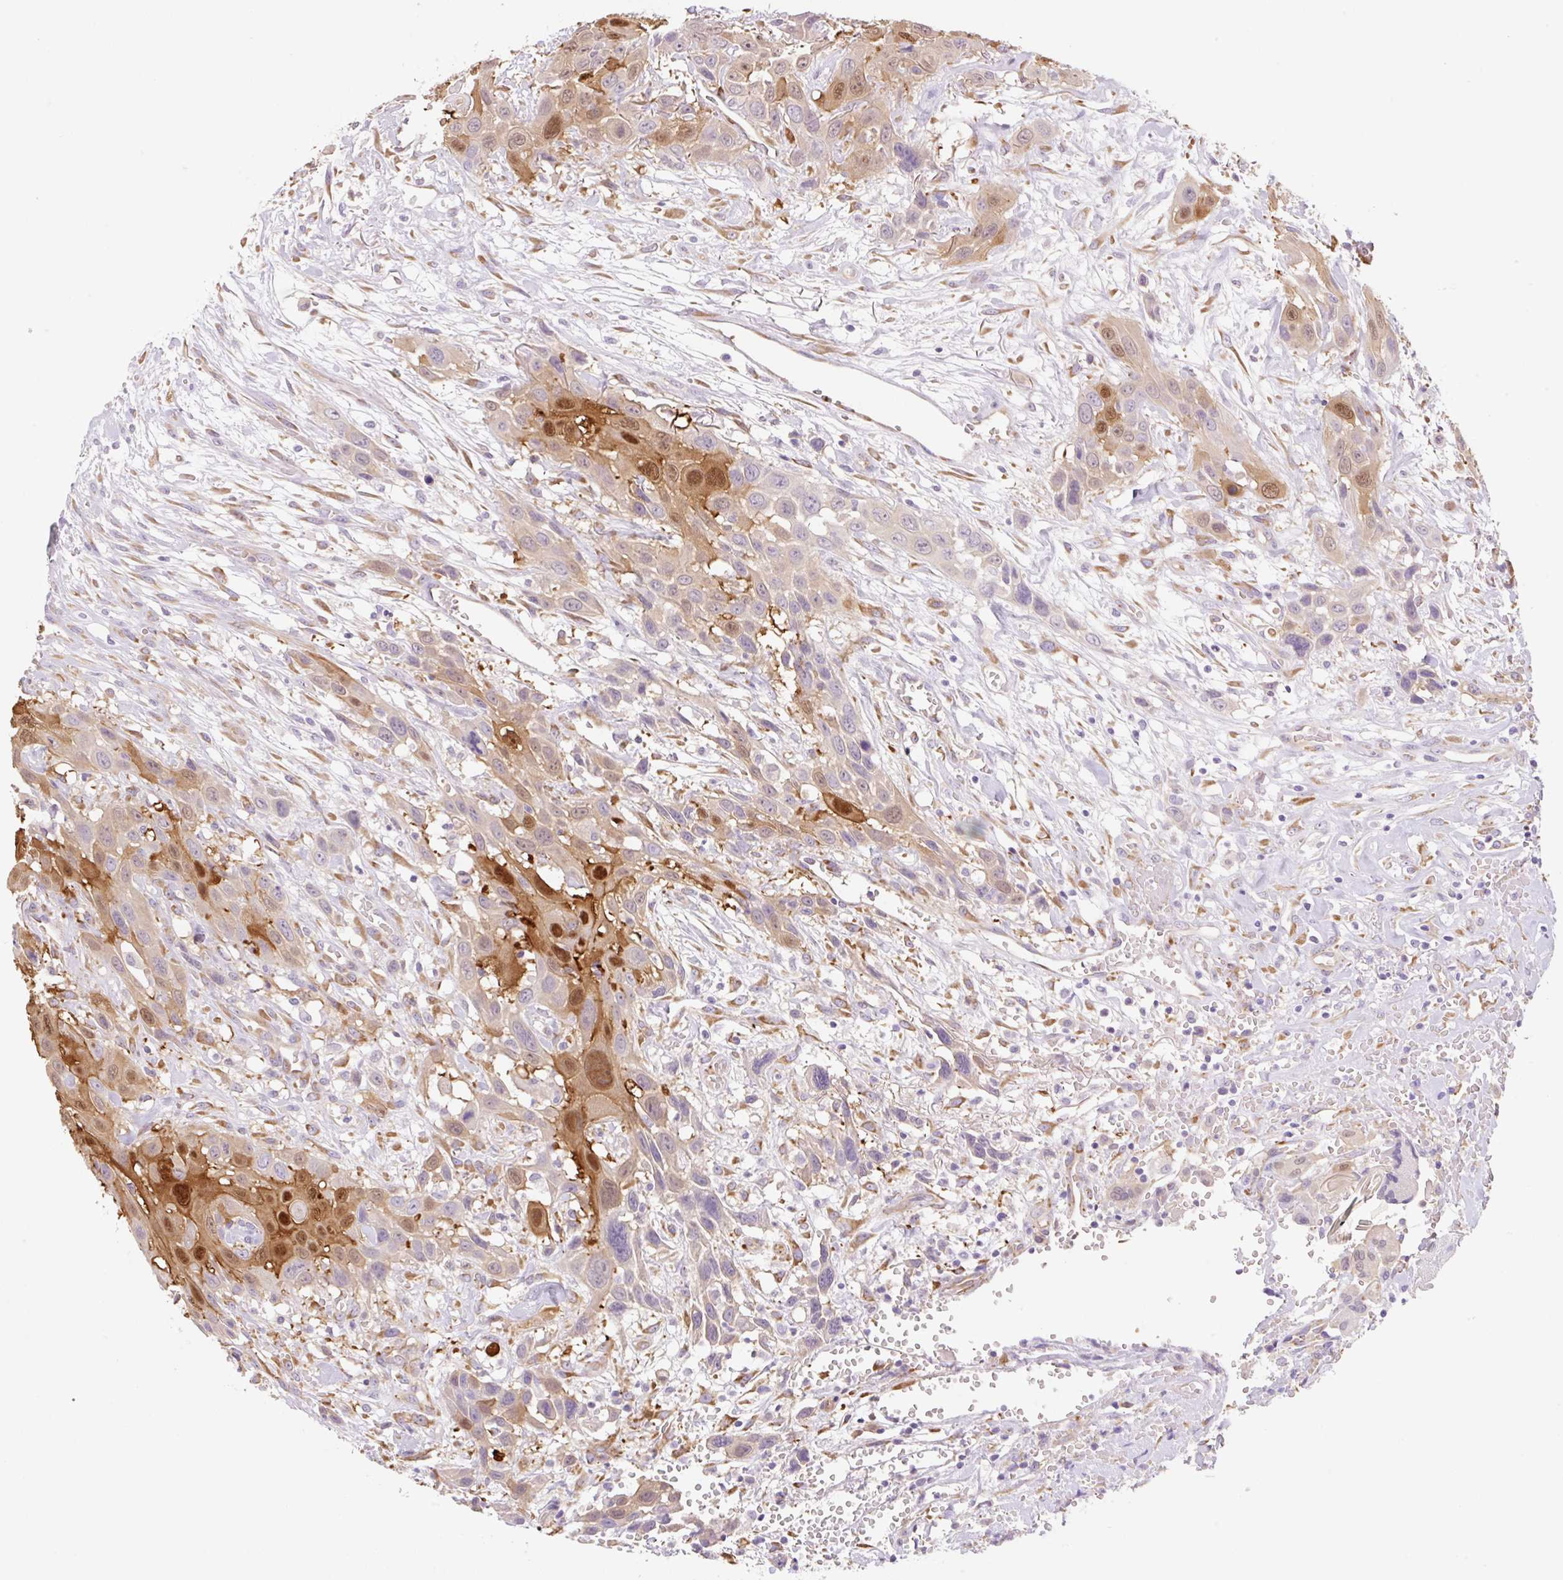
{"staining": {"intensity": "strong", "quantity": "<25%", "location": "cytoplasmic/membranous,nuclear"}, "tissue": "head and neck cancer", "cell_type": "Tumor cells", "image_type": "cancer", "snomed": [{"axis": "morphology", "description": "Squamous cell carcinoma, NOS"}, {"axis": "topography", "description": "Head-Neck"}], "caption": "Immunohistochemistry (DAB) staining of human head and neck cancer (squamous cell carcinoma) demonstrates strong cytoplasmic/membranous and nuclear protein staining in approximately <25% of tumor cells. Using DAB (brown) and hematoxylin (blue) stains, captured at high magnification using brightfield microscopy.", "gene": "FABP5", "patient": {"sex": "male", "age": 81}}